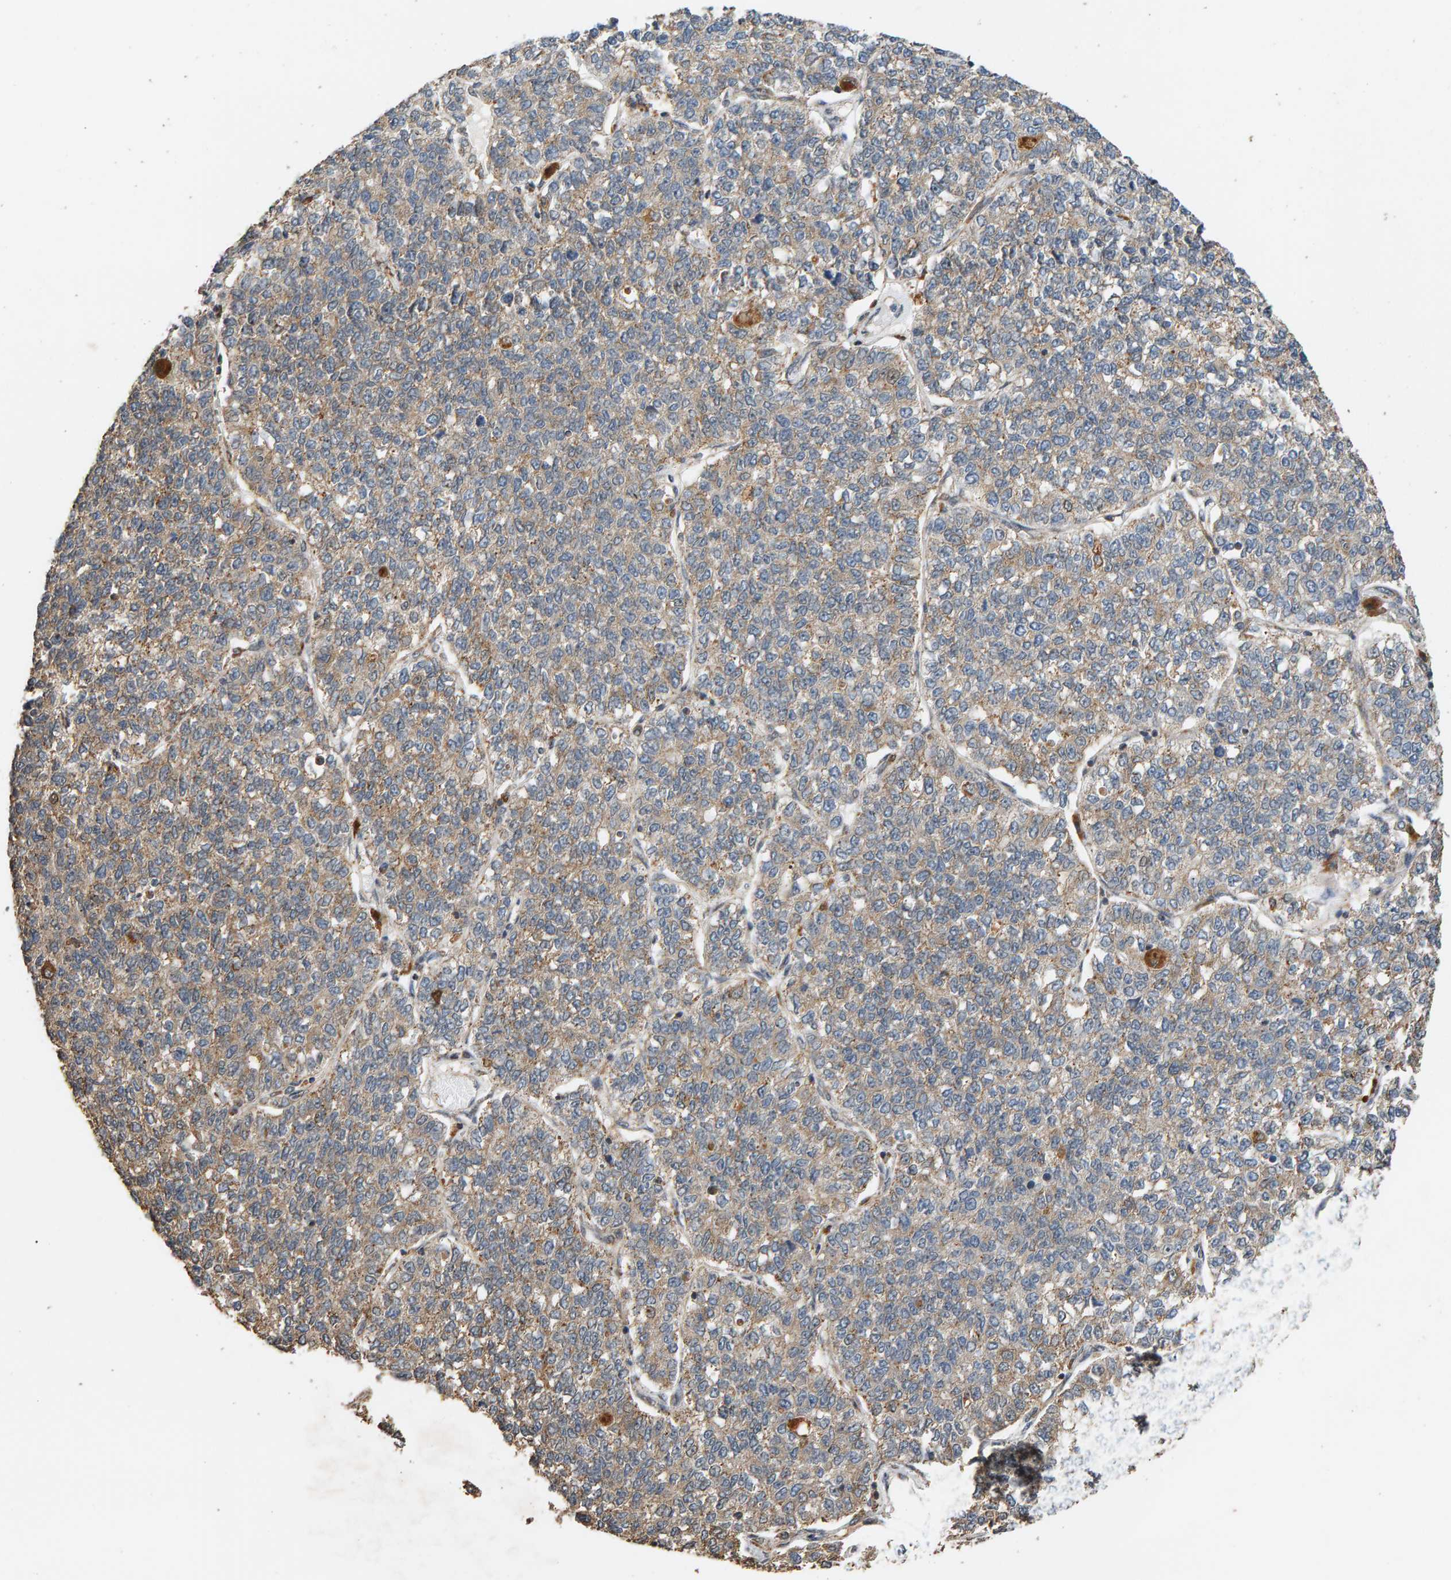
{"staining": {"intensity": "weak", "quantity": ">75%", "location": "cytoplasmic/membranous"}, "tissue": "lung cancer", "cell_type": "Tumor cells", "image_type": "cancer", "snomed": [{"axis": "morphology", "description": "Adenocarcinoma, NOS"}, {"axis": "topography", "description": "Lung"}], "caption": "DAB (3,3'-diaminobenzidine) immunohistochemical staining of human lung cancer exhibits weak cytoplasmic/membranous protein expression in about >75% of tumor cells. The staining is performed using DAB brown chromogen to label protein expression. The nuclei are counter-stained blue using hematoxylin.", "gene": "GSTK1", "patient": {"sex": "male", "age": 49}}